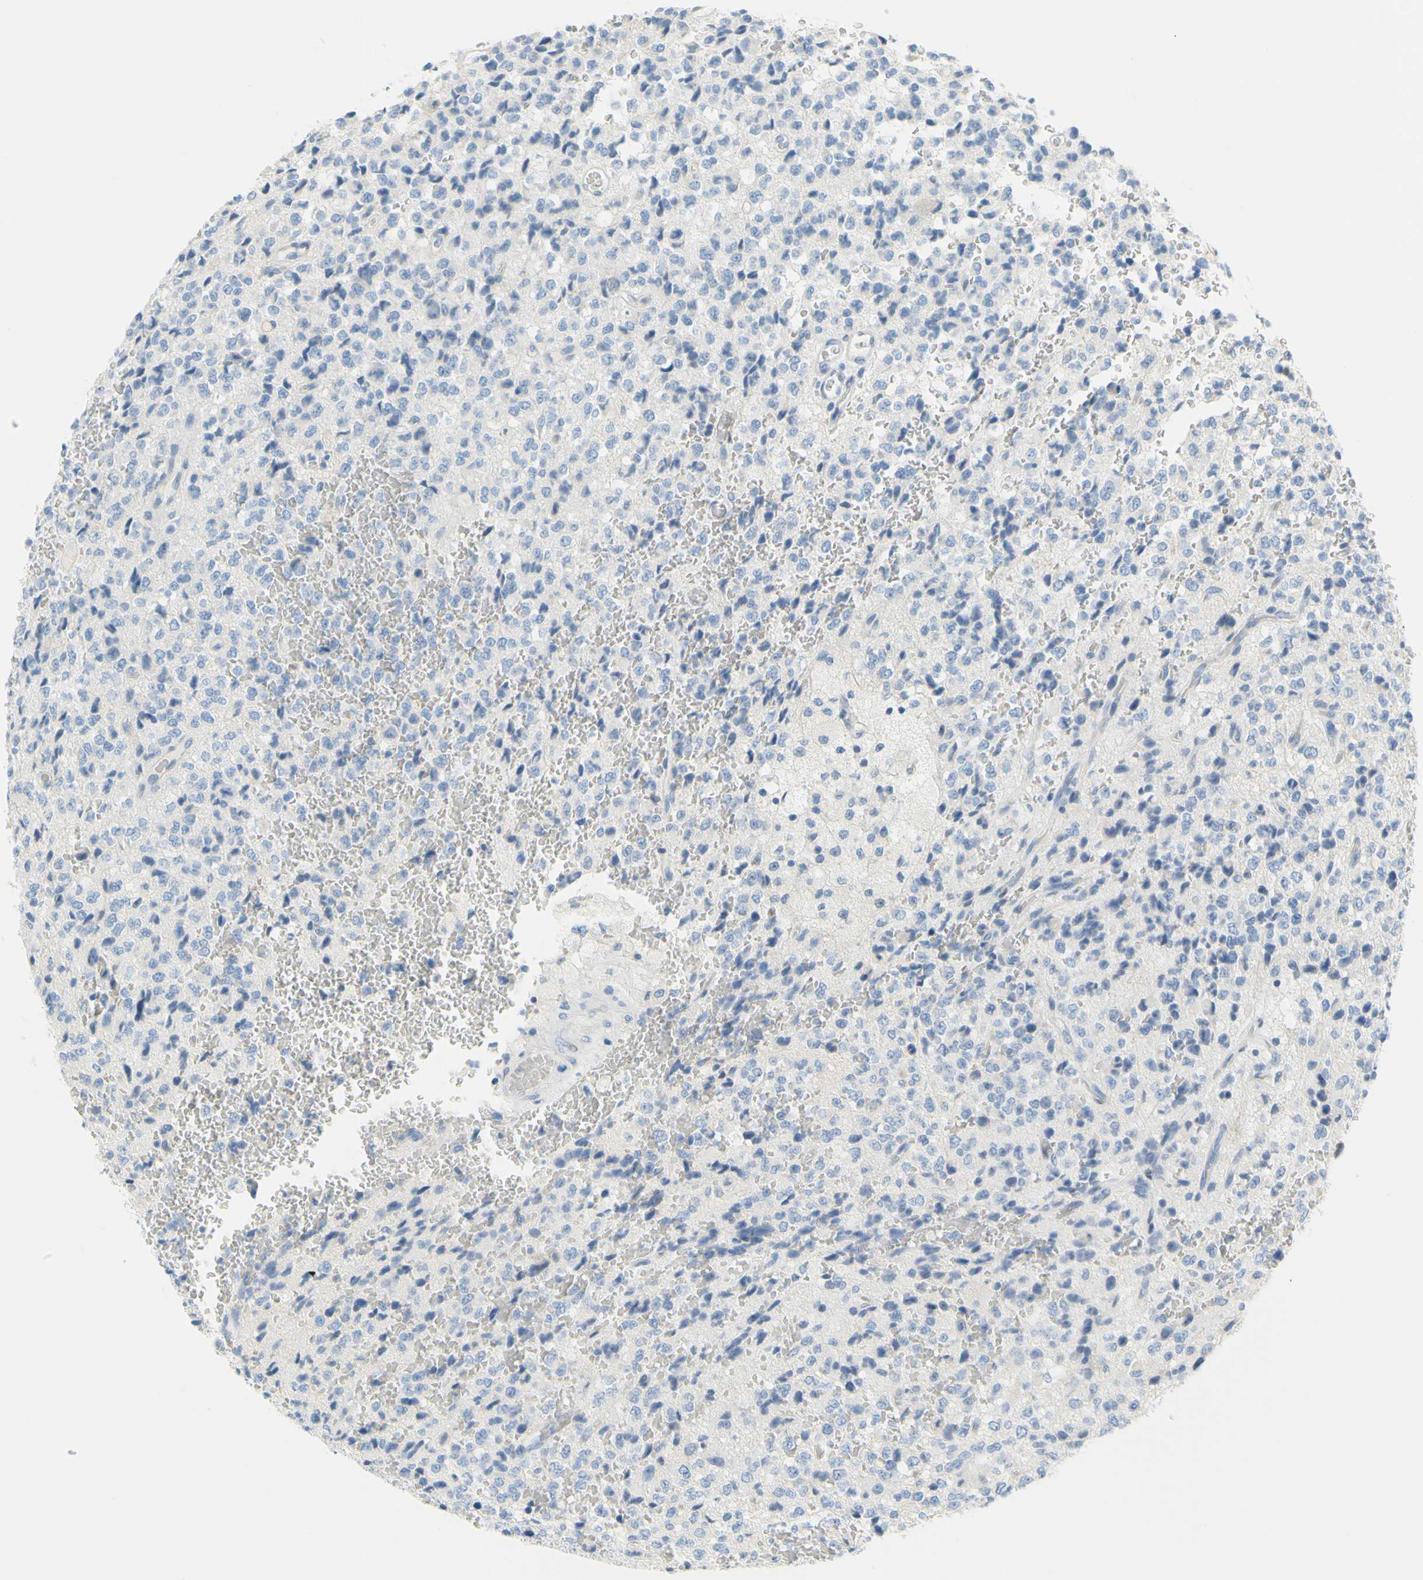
{"staining": {"intensity": "negative", "quantity": "none", "location": "none"}, "tissue": "glioma", "cell_type": "Tumor cells", "image_type": "cancer", "snomed": [{"axis": "morphology", "description": "Glioma, malignant, High grade"}, {"axis": "topography", "description": "pancreas cauda"}], "caption": "High power microscopy image of an IHC photomicrograph of malignant glioma (high-grade), revealing no significant expression in tumor cells. (Stains: DAB (3,3'-diaminobenzidine) immunohistochemistry (IHC) with hematoxylin counter stain, Microscopy: brightfield microscopy at high magnification).", "gene": "DCT", "patient": {"sex": "male", "age": 60}}